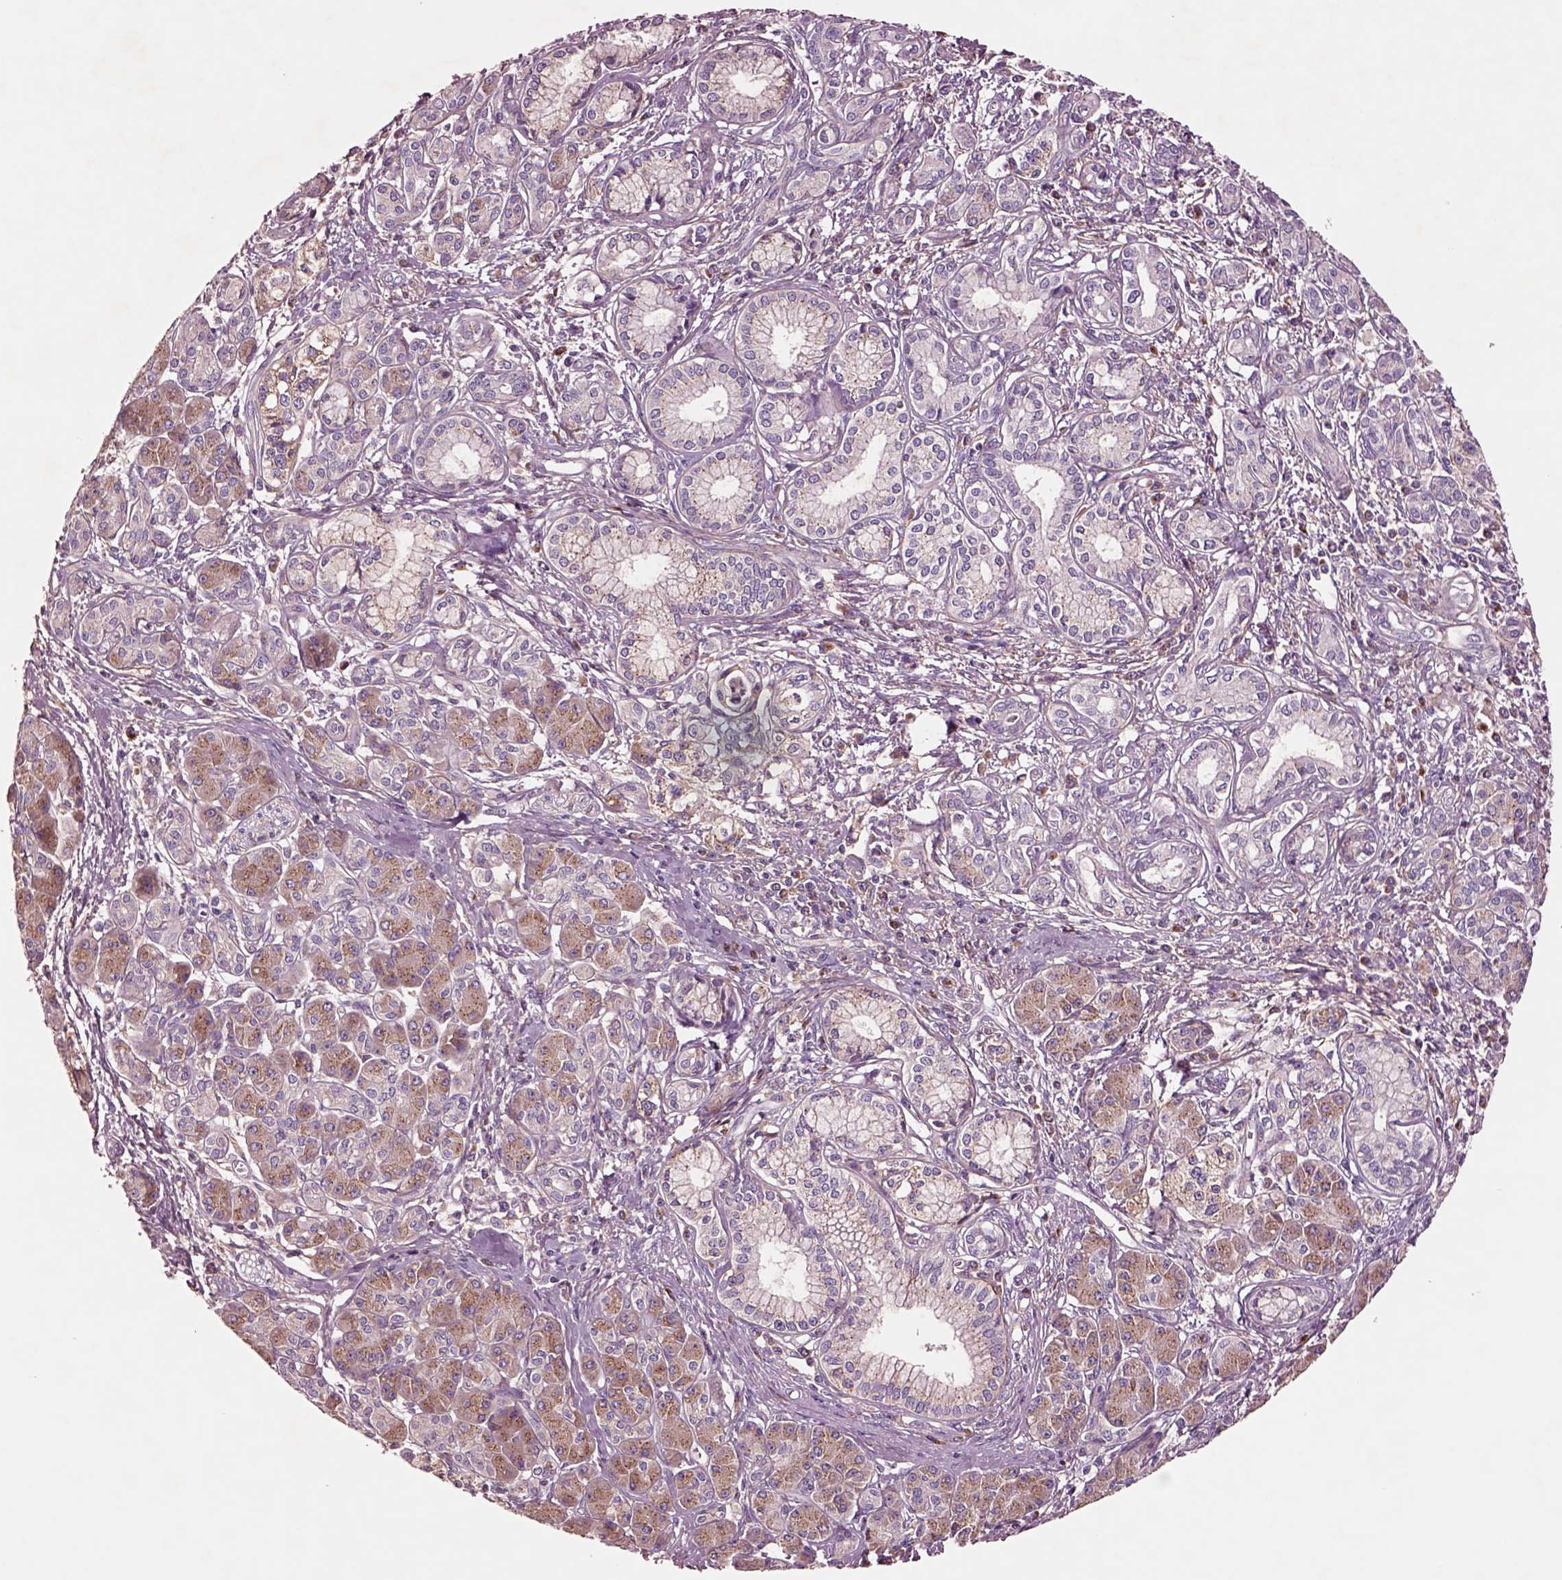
{"staining": {"intensity": "negative", "quantity": "none", "location": "none"}, "tissue": "pancreatic cancer", "cell_type": "Tumor cells", "image_type": "cancer", "snomed": [{"axis": "morphology", "description": "Adenocarcinoma, NOS"}, {"axis": "topography", "description": "Pancreas"}], "caption": "Photomicrograph shows no significant protein staining in tumor cells of pancreatic adenocarcinoma.", "gene": "SEC23A", "patient": {"sex": "male", "age": 70}}